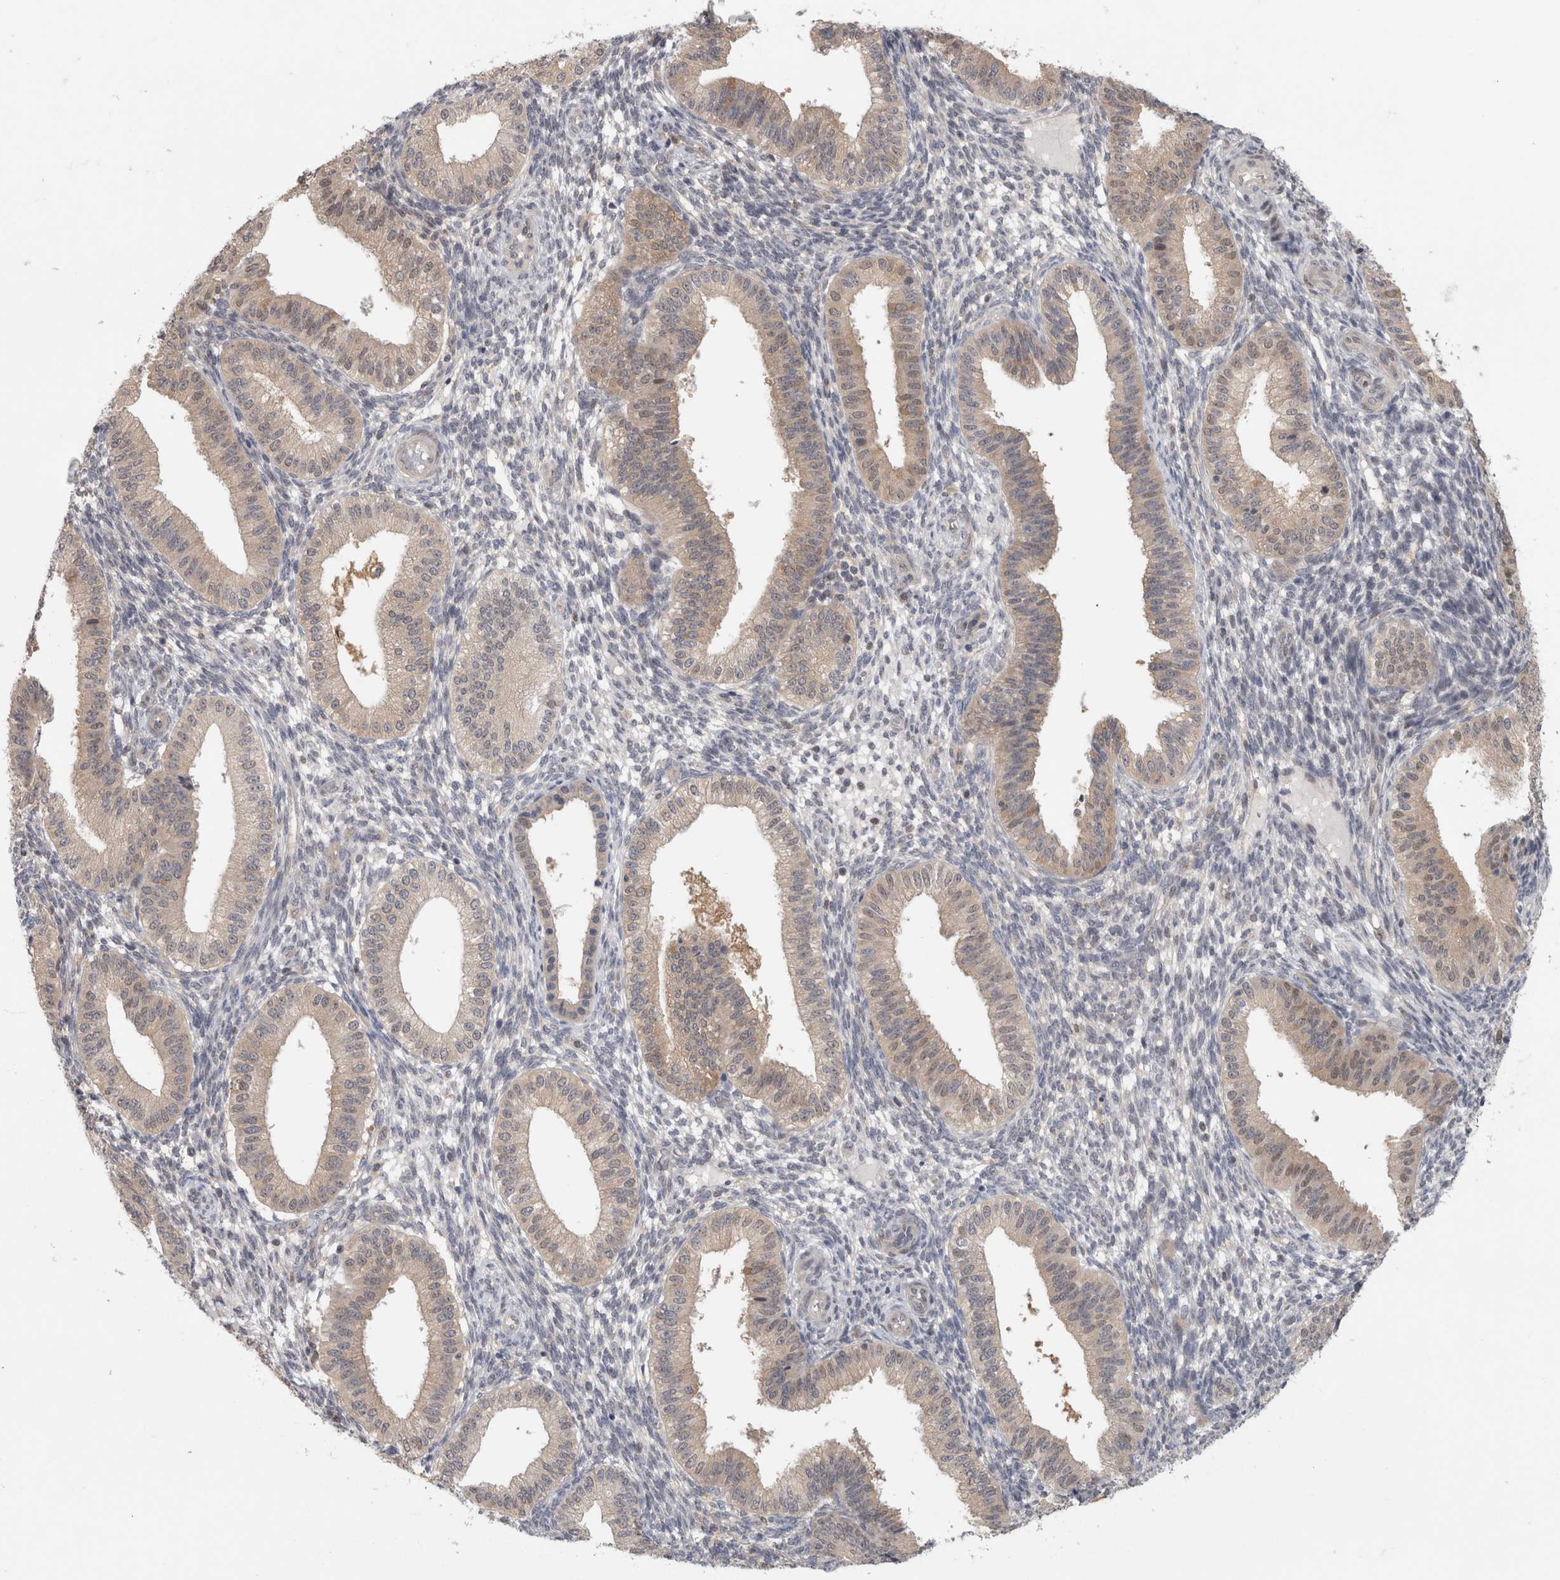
{"staining": {"intensity": "negative", "quantity": "none", "location": "none"}, "tissue": "endometrium", "cell_type": "Cells in endometrial stroma", "image_type": "normal", "snomed": [{"axis": "morphology", "description": "Normal tissue, NOS"}, {"axis": "topography", "description": "Endometrium"}], "caption": "Immunohistochemistry (IHC) image of benign endometrium stained for a protein (brown), which demonstrates no expression in cells in endometrial stroma.", "gene": "PIGP", "patient": {"sex": "female", "age": 39}}